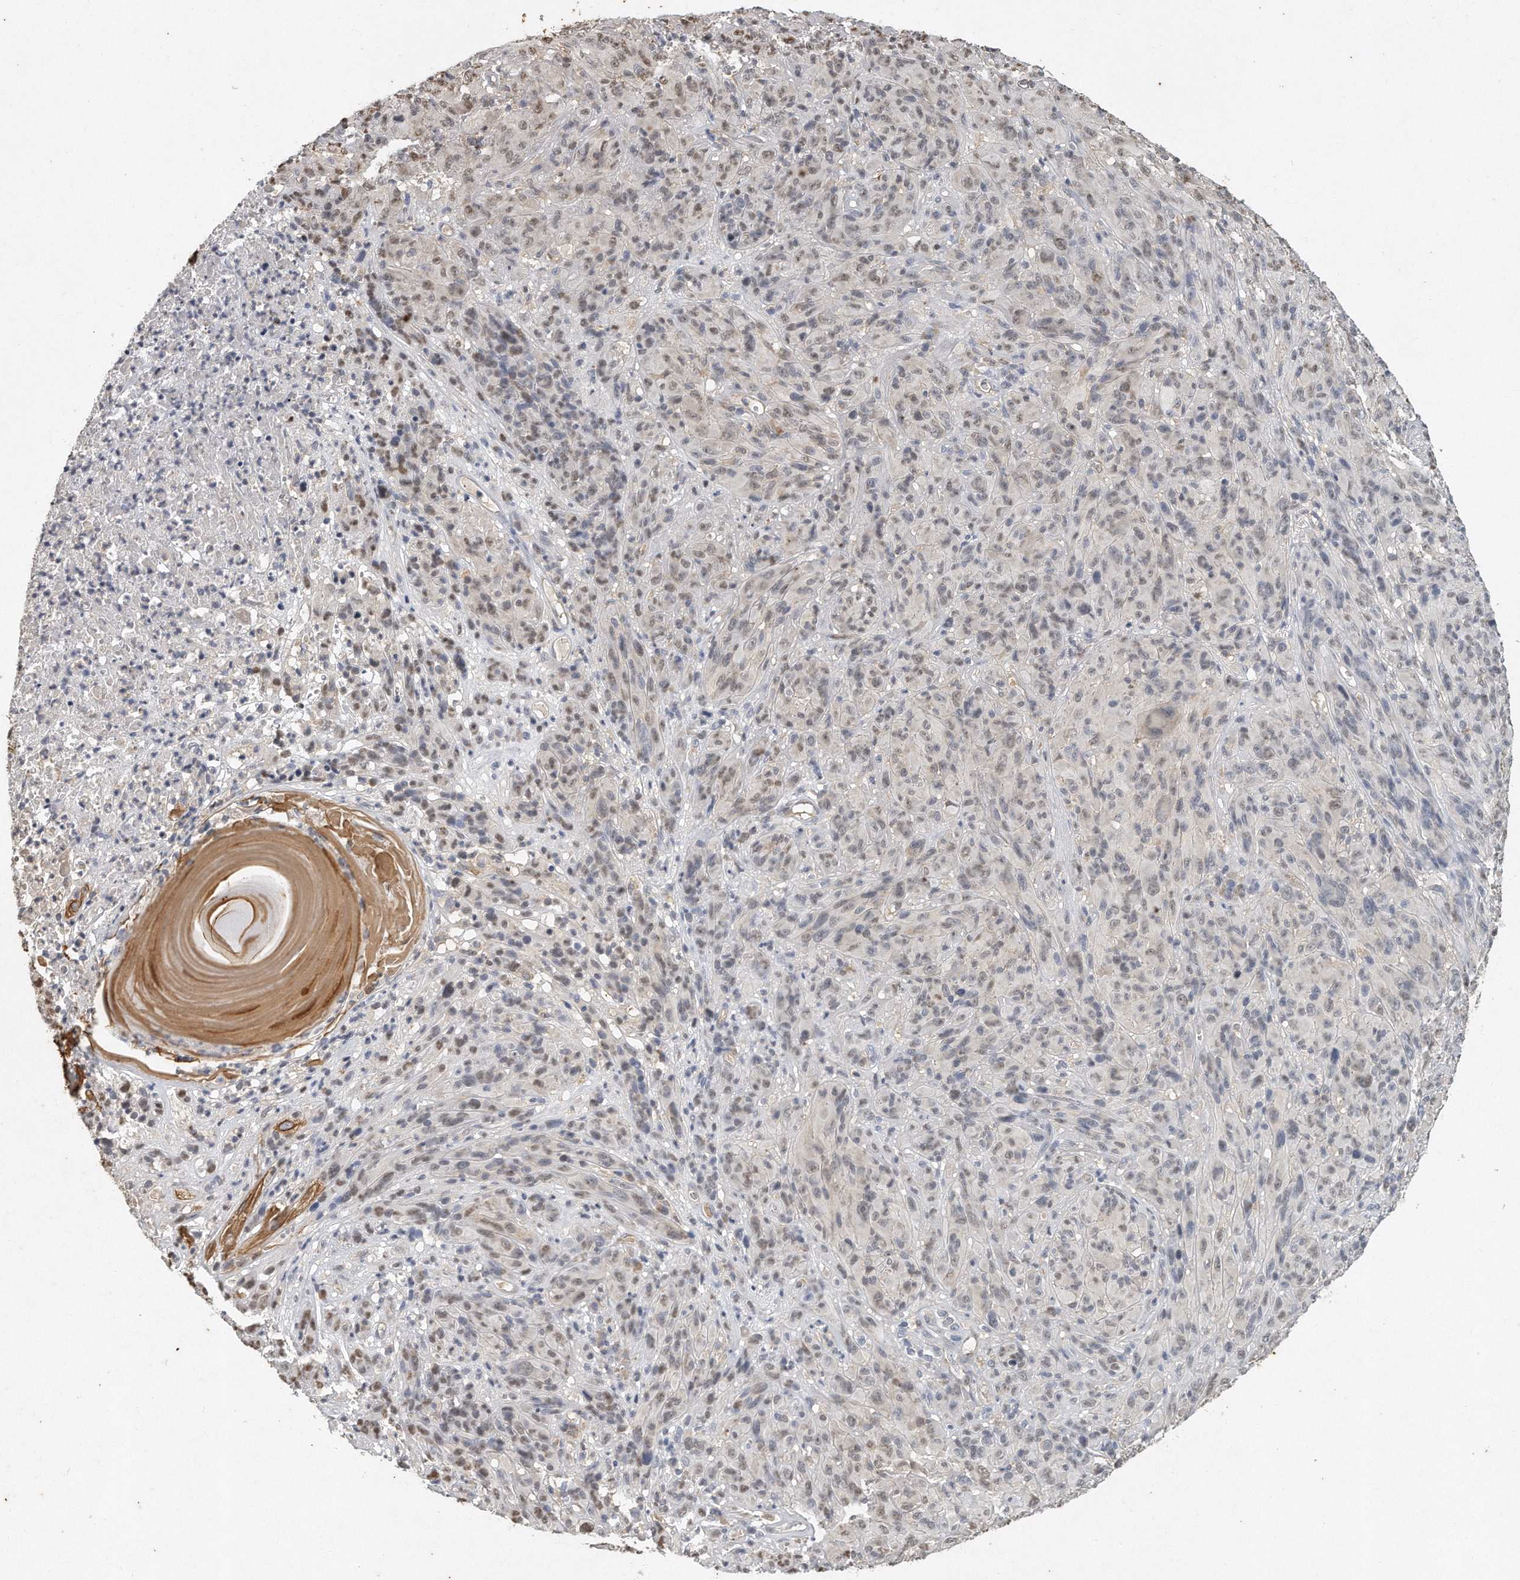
{"staining": {"intensity": "weak", "quantity": "25%-75%", "location": "nuclear"}, "tissue": "melanoma", "cell_type": "Tumor cells", "image_type": "cancer", "snomed": [{"axis": "morphology", "description": "Malignant melanoma, NOS"}, {"axis": "topography", "description": "Skin of head"}], "caption": "This micrograph shows IHC staining of human malignant melanoma, with low weak nuclear expression in about 25%-75% of tumor cells.", "gene": "CAMK1", "patient": {"sex": "male", "age": 96}}